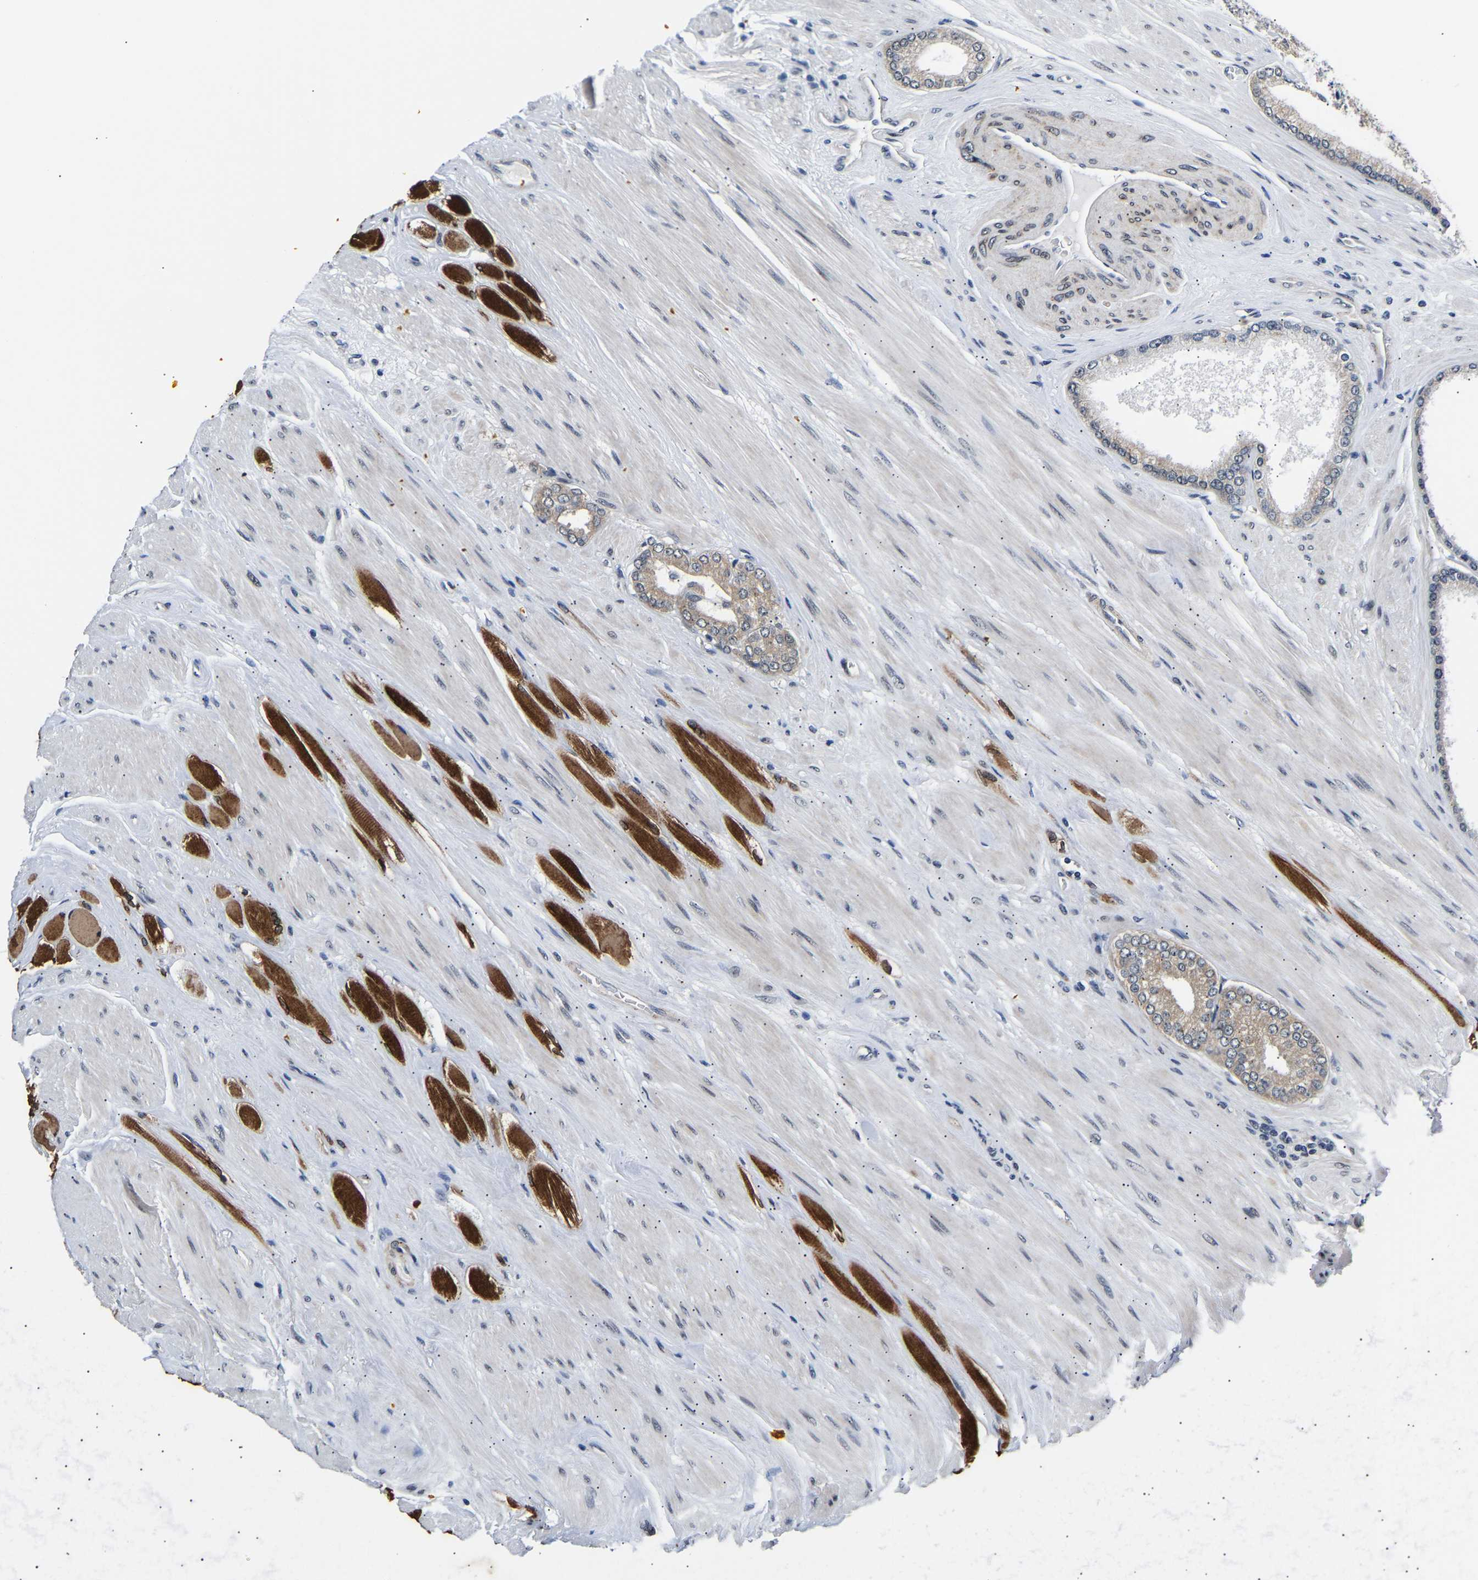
{"staining": {"intensity": "negative", "quantity": "none", "location": "none"}, "tissue": "prostate cancer", "cell_type": "Tumor cells", "image_type": "cancer", "snomed": [{"axis": "morphology", "description": "Adenocarcinoma, High grade"}, {"axis": "topography", "description": "Prostate"}], "caption": "This is a micrograph of immunohistochemistry (IHC) staining of adenocarcinoma (high-grade) (prostate), which shows no staining in tumor cells.", "gene": "METTL16", "patient": {"sex": "male", "age": 61}}